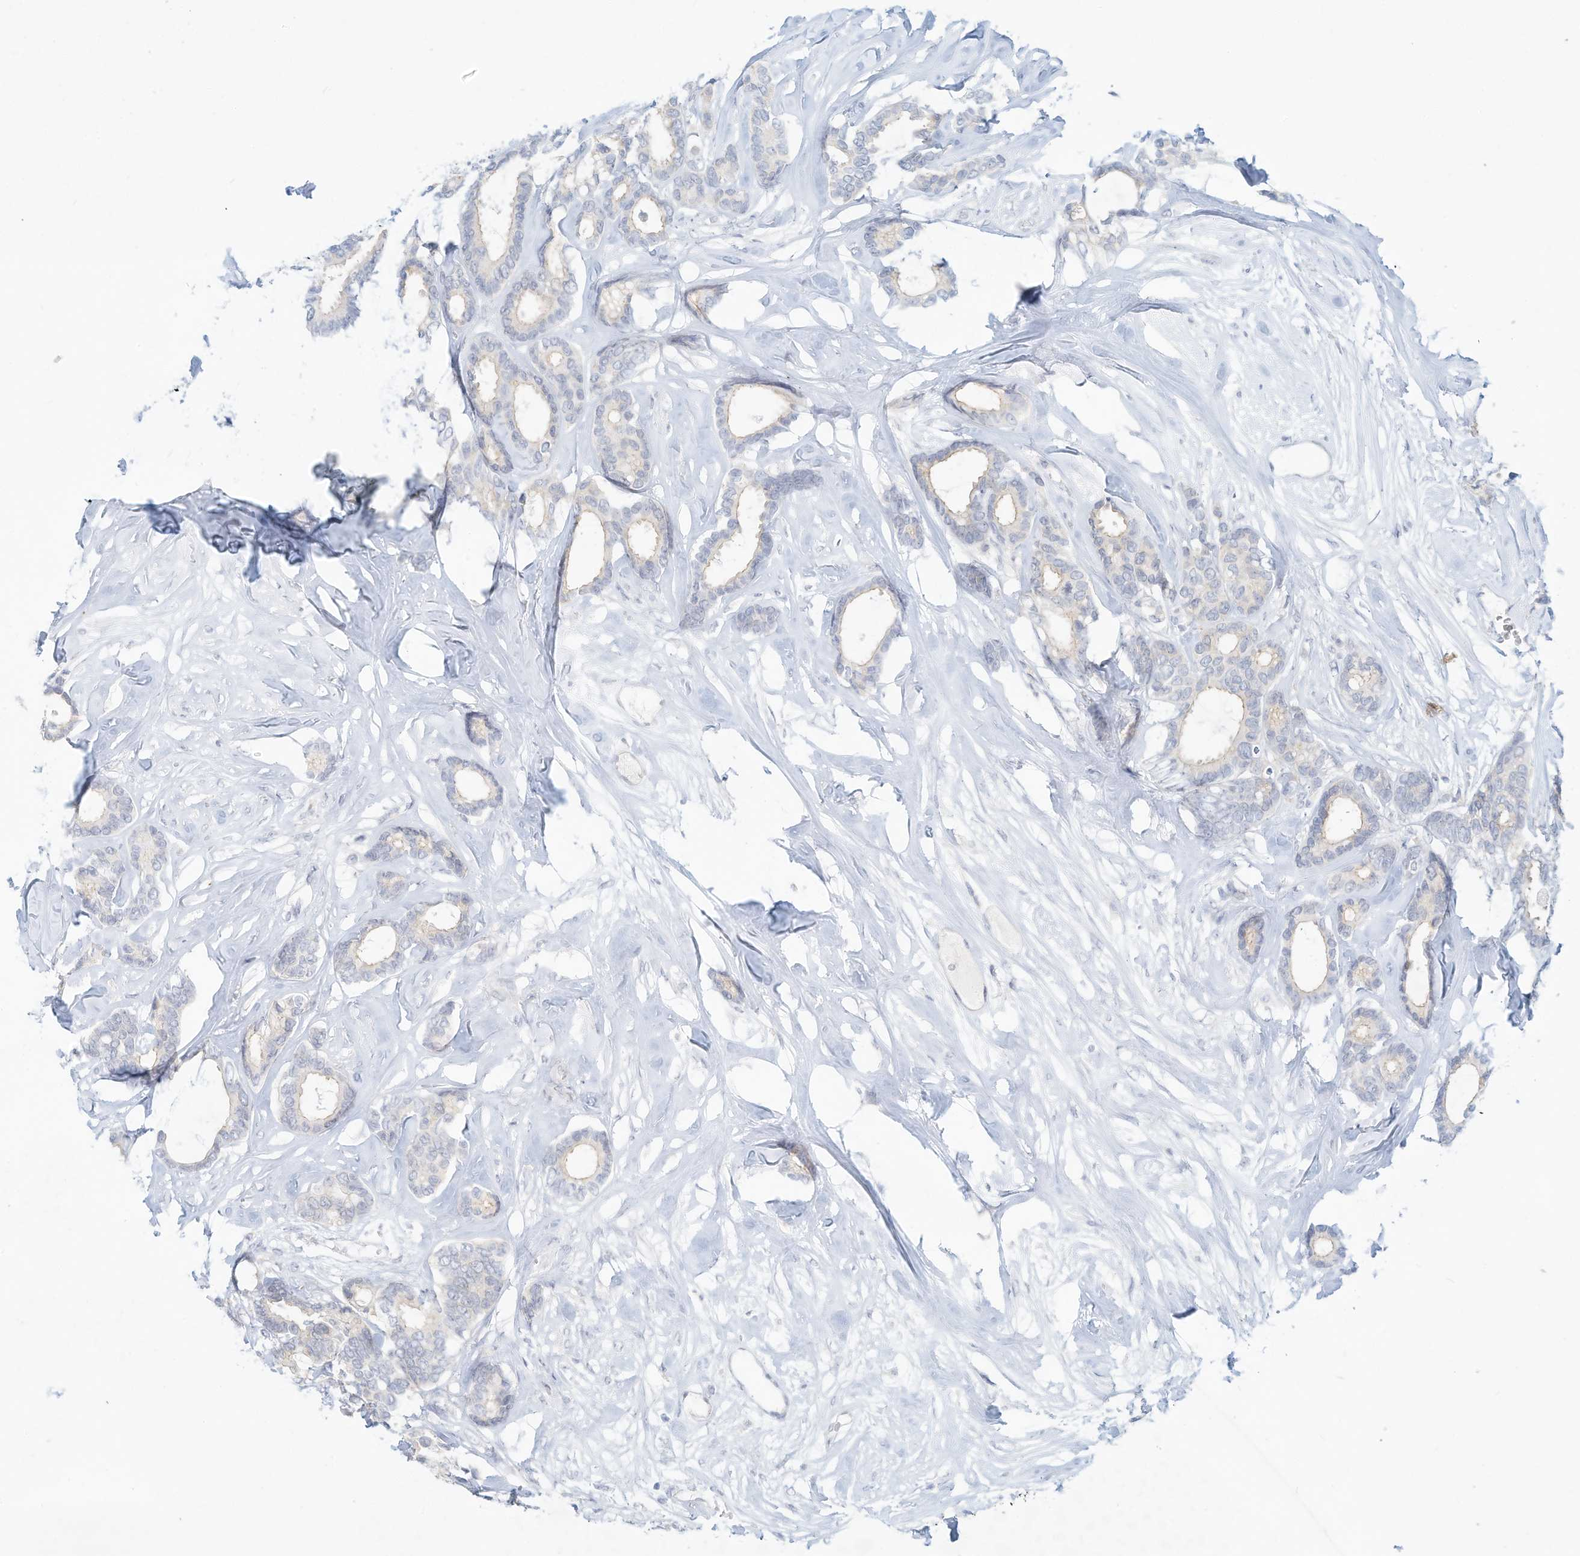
{"staining": {"intensity": "weak", "quantity": "<25%", "location": "cytoplasmic/membranous"}, "tissue": "breast cancer", "cell_type": "Tumor cells", "image_type": "cancer", "snomed": [{"axis": "morphology", "description": "Duct carcinoma"}, {"axis": "topography", "description": "Breast"}], "caption": "Immunohistochemistry (IHC) micrograph of human breast cancer stained for a protein (brown), which shows no staining in tumor cells. (DAB IHC visualized using brightfield microscopy, high magnification).", "gene": "PAK6", "patient": {"sex": "female", "age": 87}}